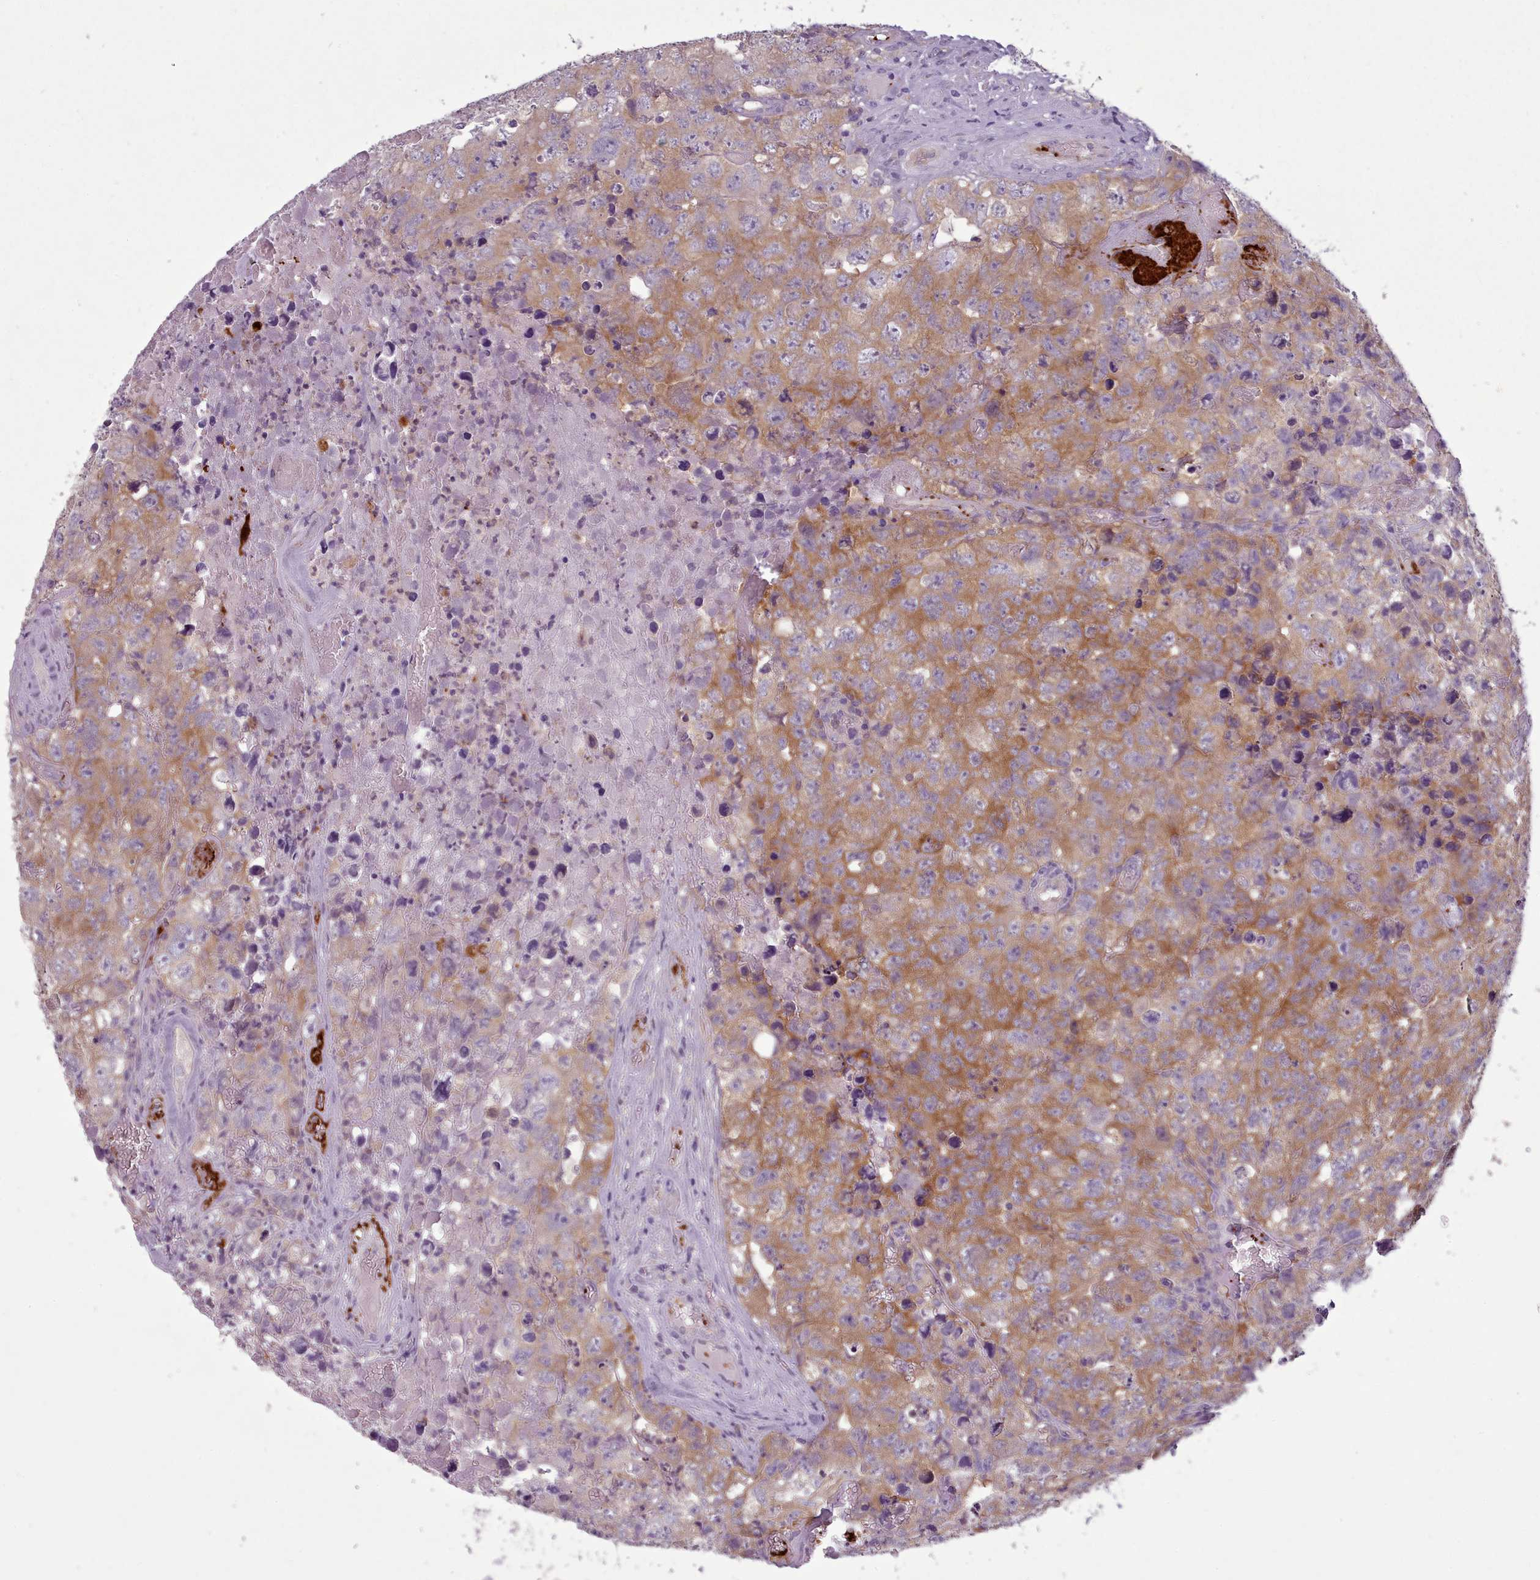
{"staining": {"intensity": "moderate", "quantity": ">75%", "location": "cytoplasmic/membranous"}, "tissue": "testis cancer", "cell_type": "Tumor cells", "image_type": "cancer", "snomed": [{"axis": "morphology", "description": "Carcinoma, Embryonal, NOS"}, {"axis": "topography", "description": "Testis"}], "caption": "Moderate cytoplasmic/membranous protein expression is present in about >75% of tumor cells in testis embryonal carcinoma.", "gene": "NDST2", "patient": {"sex": "male", "age": 31}}